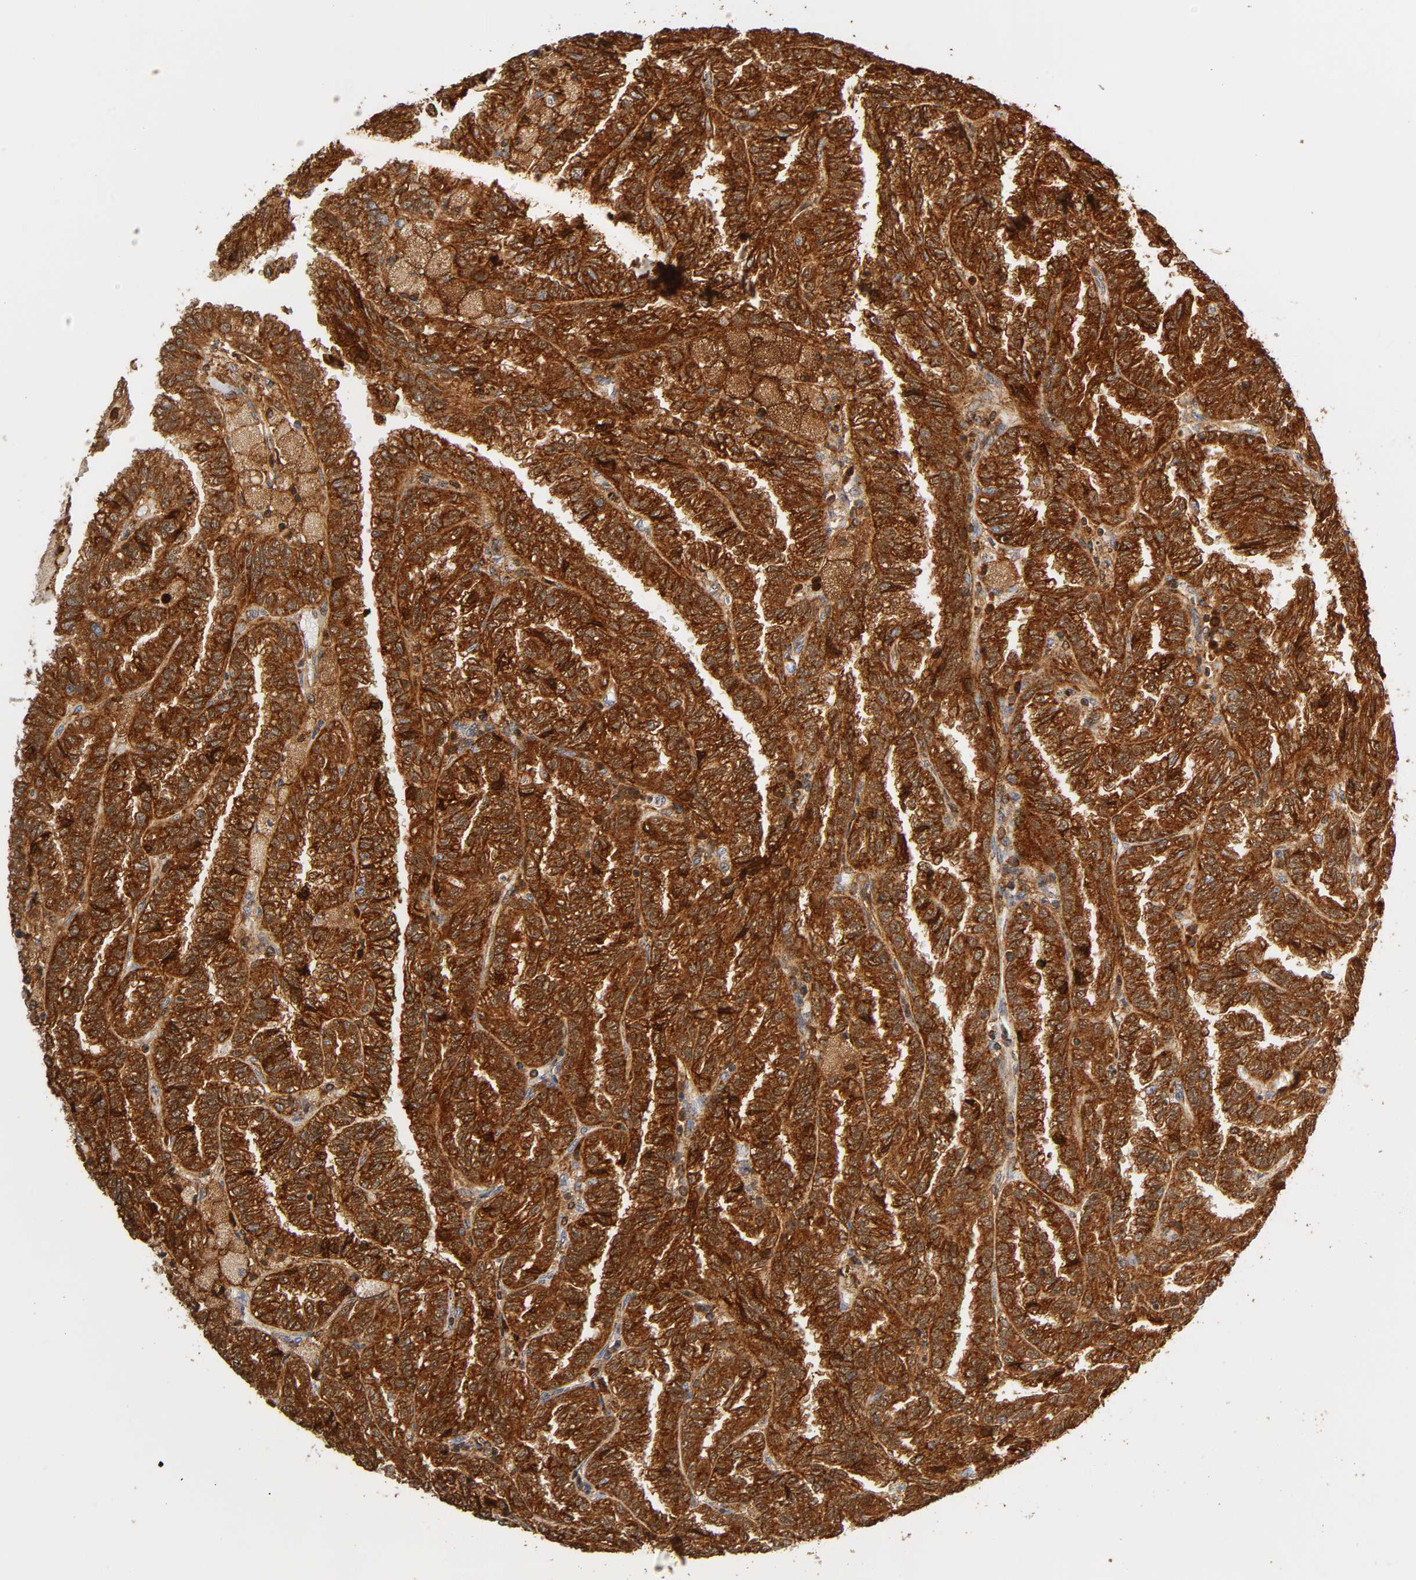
{"staining": {"intensity": "strong", "quantity": ">75%", "location": "cytoplasmic/membranous,nuclear"}, "tissue": "renal cancer", "cell_type": "Tumor cells", "image_type": "cancer", "snomed": [{"axis": "morphology", "description": "Inflammation, NOS"}, {"axis": "morphology", "description": "Adenocarcinoma, NOS"}, {"axis": "topography", "description": "Kidney"}], "caption": "A micrograph showing strong cytoplasmic/membranous and nuclear staining in approximately >75% of tumor cells in renal cancer (adenocarcinoma), as visualized by brown immunohistochemical staining.", "gene": "ANXA11", "patient": {"sex": "male", "age": 68}}